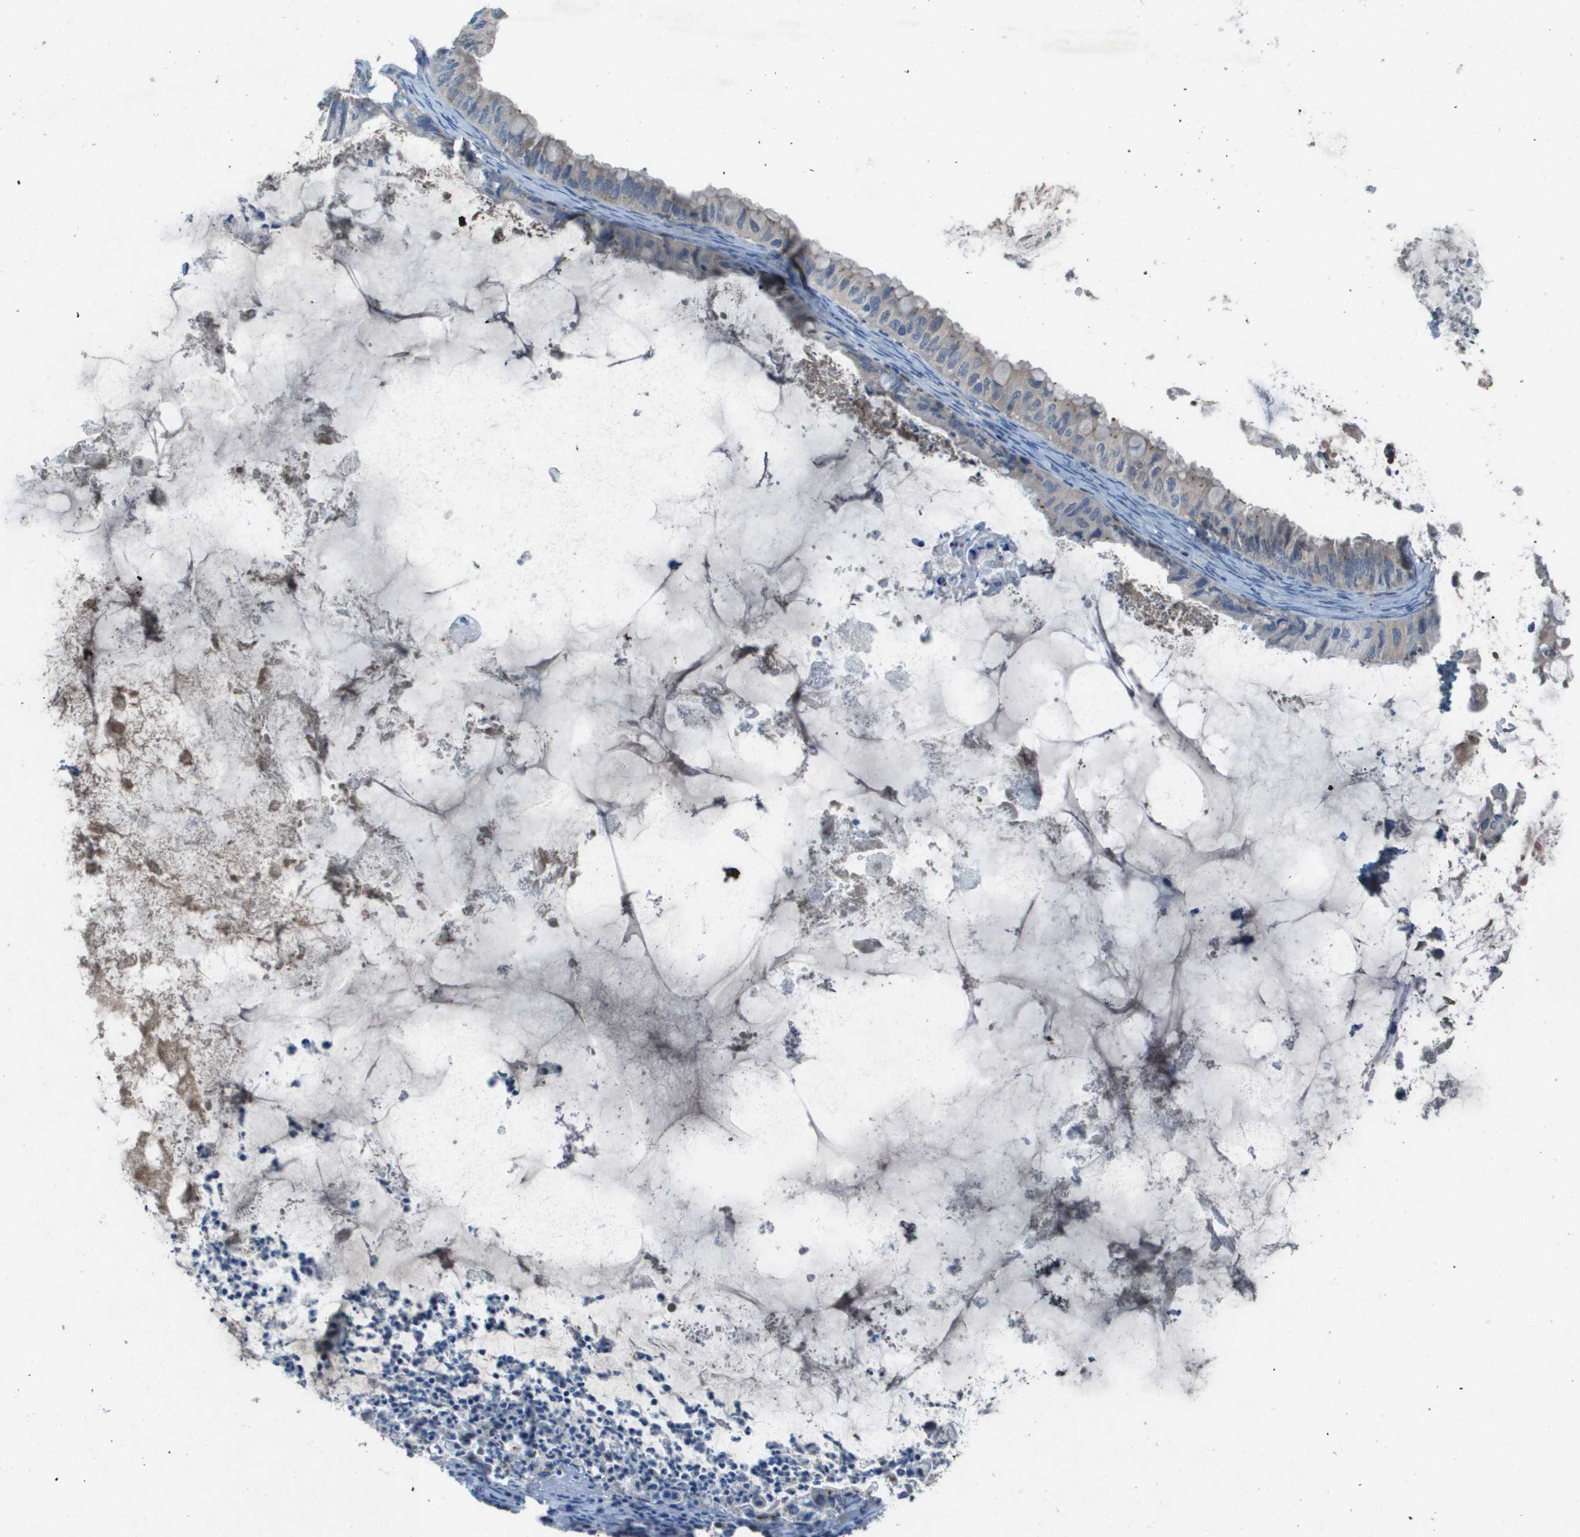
{"staining": {"intensity": "weak", "quantity": "<25%", "location": "cytoplasmic/membranous"}, "tissue": "ovarian cancer", "cell_type": "Tumor cells", "image_type": "cancer", "snomed": [{"axis": "morphology", "description": "Cystadenocarcinoma, mucinous, NOS"}, {"axis": "topography", "description": "Ovary"}], "caption": "High magnification brightfield microscopy of ovarian cancer stained with DAB (3,3'-diaminobenzidine) (brown) and counterstained with hematoxylin (blue): tumor cells show no significant expression.", "gene": "CAMK4", "patient": {"sex": "female", "age": 80}}